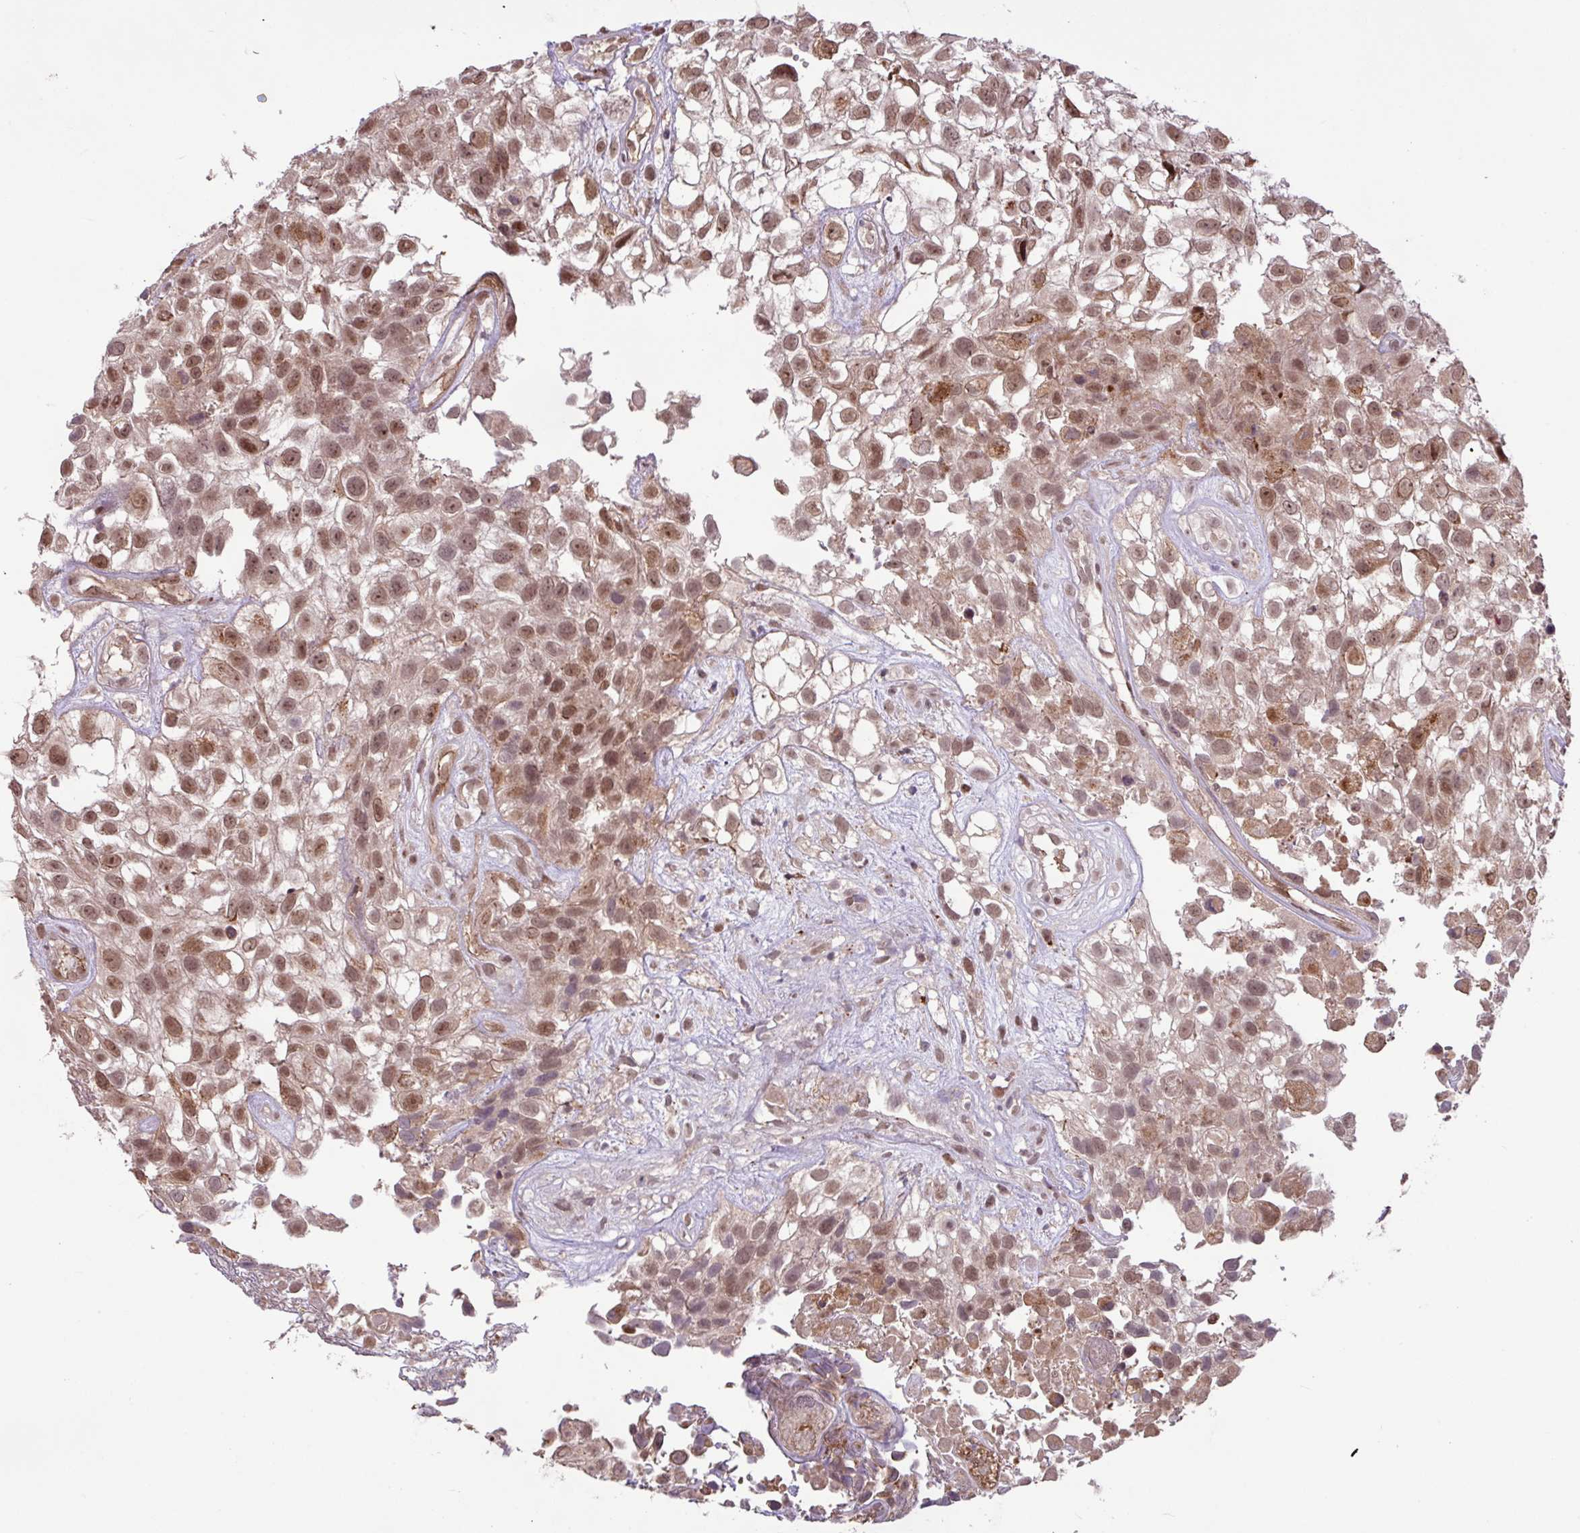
{"staining": {"intensity": "moderate", "quantity": ">75%", "location": "nuclear"}, "tissue": "urothelial cancer", "cell_type": "Tumor cells", "image_type": "cancer", "snomed": [{"axis": "morphology", "description": "Urothelial carcinoma, High grade"}, {"axis": "topography", "description": "Urinary bladder"}], "caption": "Immunohistochemistry (IHC) (DAB) staining of urothelial cancer displays moderate nuclear protein positivity in about >75% of tumor cells.", "gene": "GON7", "patient": {"sex": "male", "age": 56}}